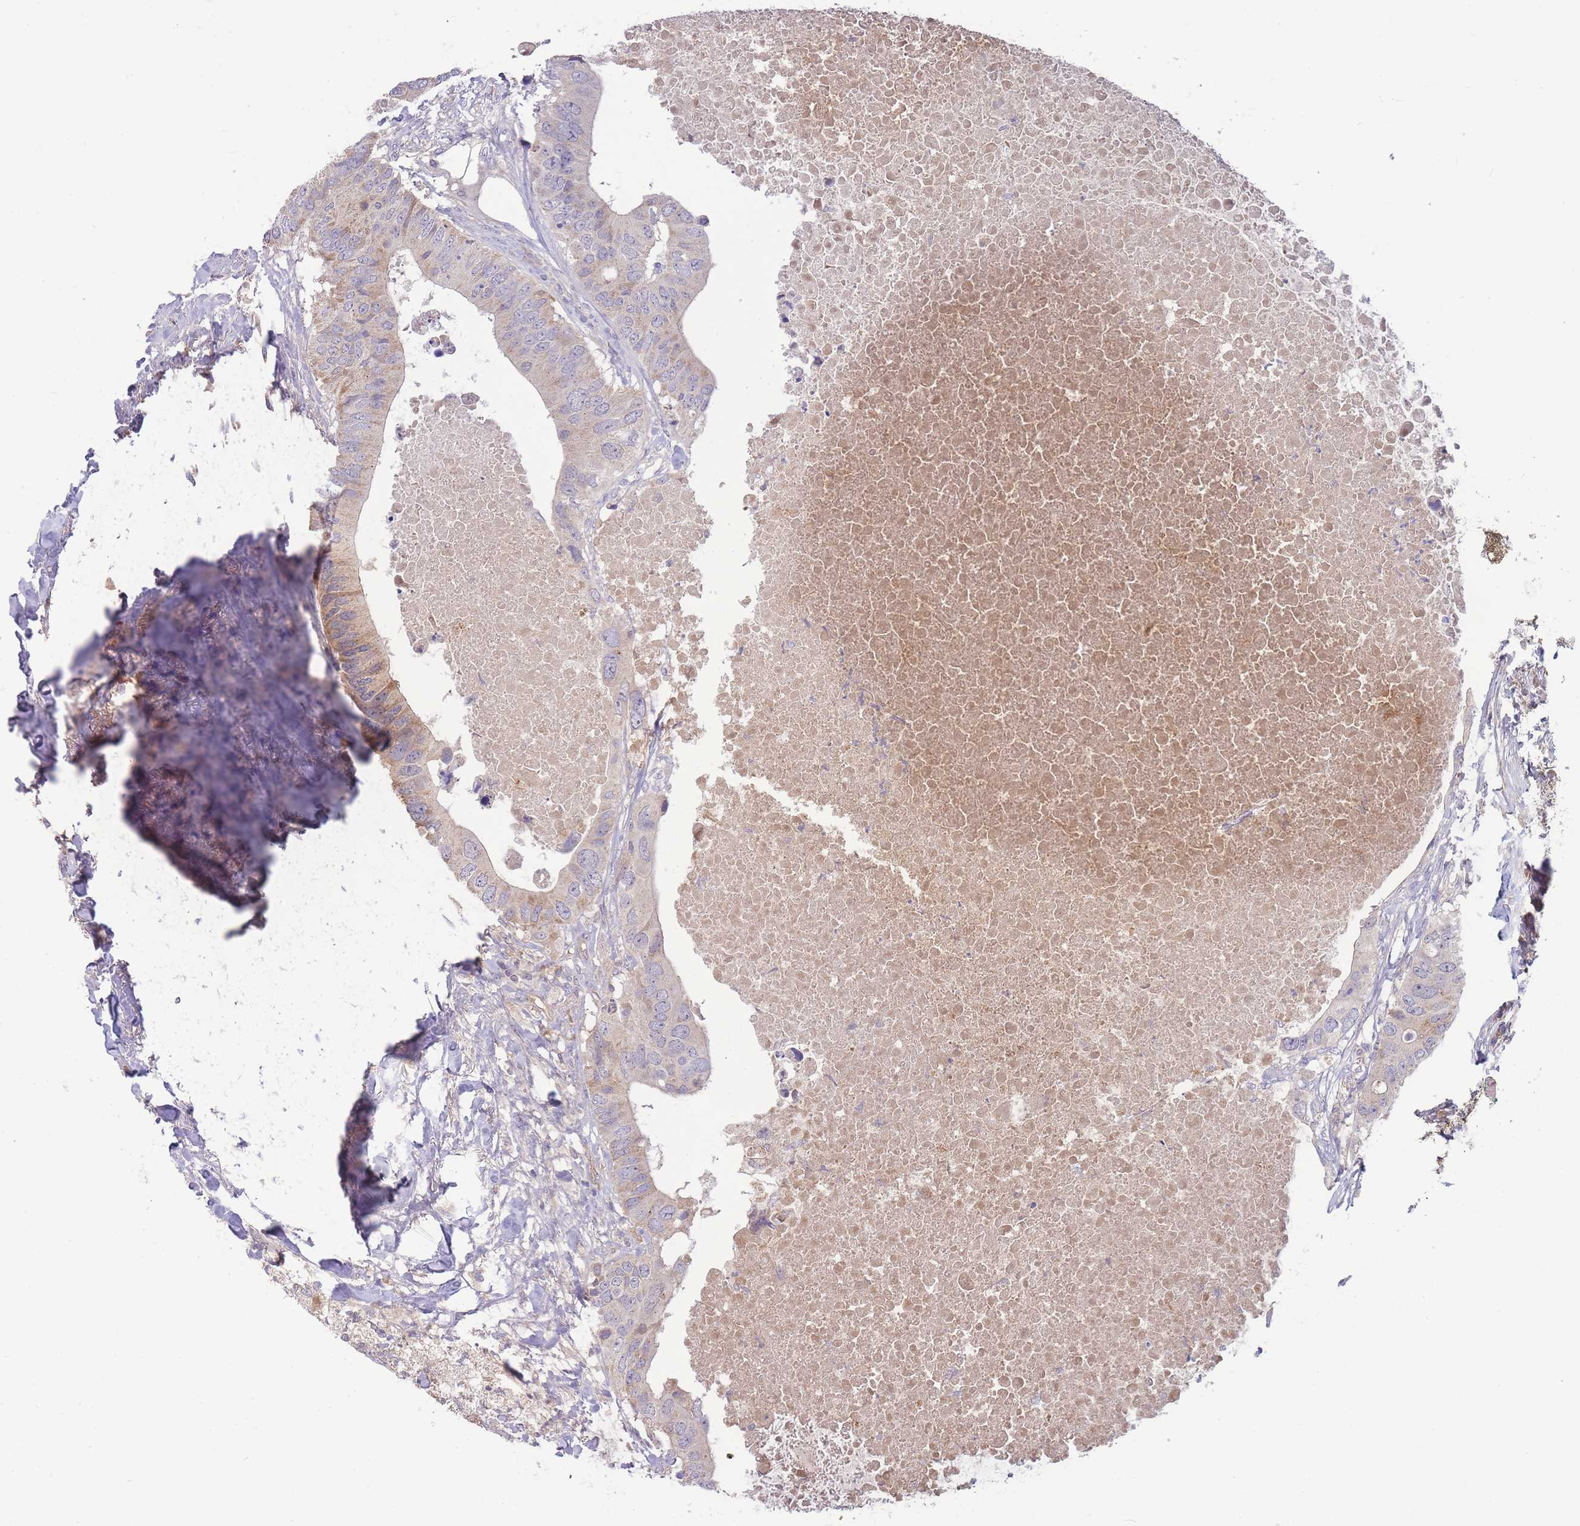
{"staining": {"intensity": "moderate", "quantity": "<25%", "location": "cytoplasmic/membranous"}, "tissue": "colorectal cancer", "cell_type": "Tumor cells", "image_type": "cancer", "snomed": [{"axis": "morphology", "description": "Adenocarcinoma, NOS"}, {"axis": "topography", "description": "Colon"}], "caption": "Immunohistochemistry (IHC) of human colorectal cancer (adenocarcinoma) shows low levels of moderate cytoplasmic/membranous positivity in approximately <25% of tumor cells. (IHC, brightfield microscopy, high magnification).", "gene": "NDUFAF5", "patient": {"sex": "male", "age": 71}}